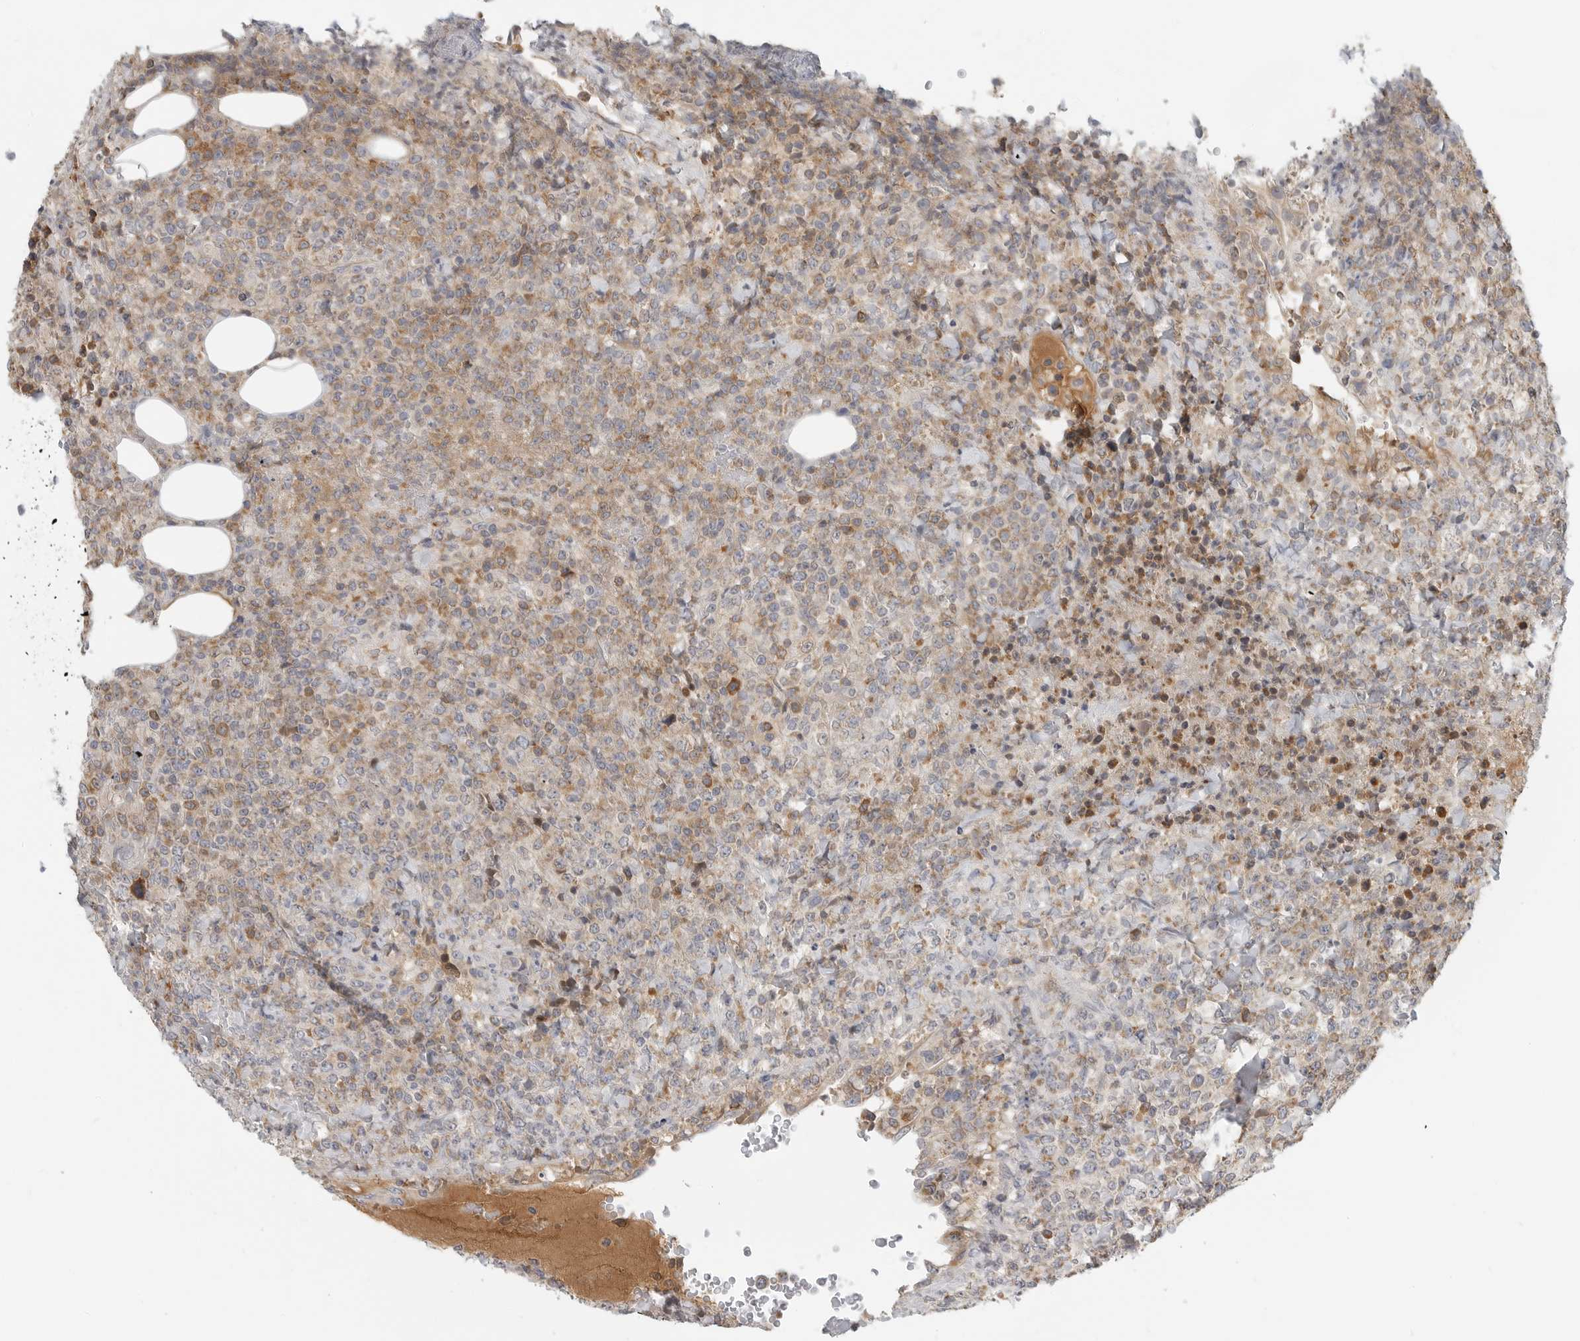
{"staining": {"intensity": "weak", "quantity": "25%-75%", "location": "cytoplasmic/membranous"}, "tissue": "lymphoma", "cell_type": "Tumor cells", "image_type": "cancer", "snomed": [{"axis": "morphology", "description": "Malignant lymphoma, non-Hodgkin's type, High grade"}, {"axis": "topography", "description": "Lymph node"}], "caption": "Lymphoma stained with IHC shows weak cytoplasmic/membranous positivity in about 25%-75% of tumor cells.", "gene": "IL12RB2", "patient": {"sex": "male", "age": 13}}